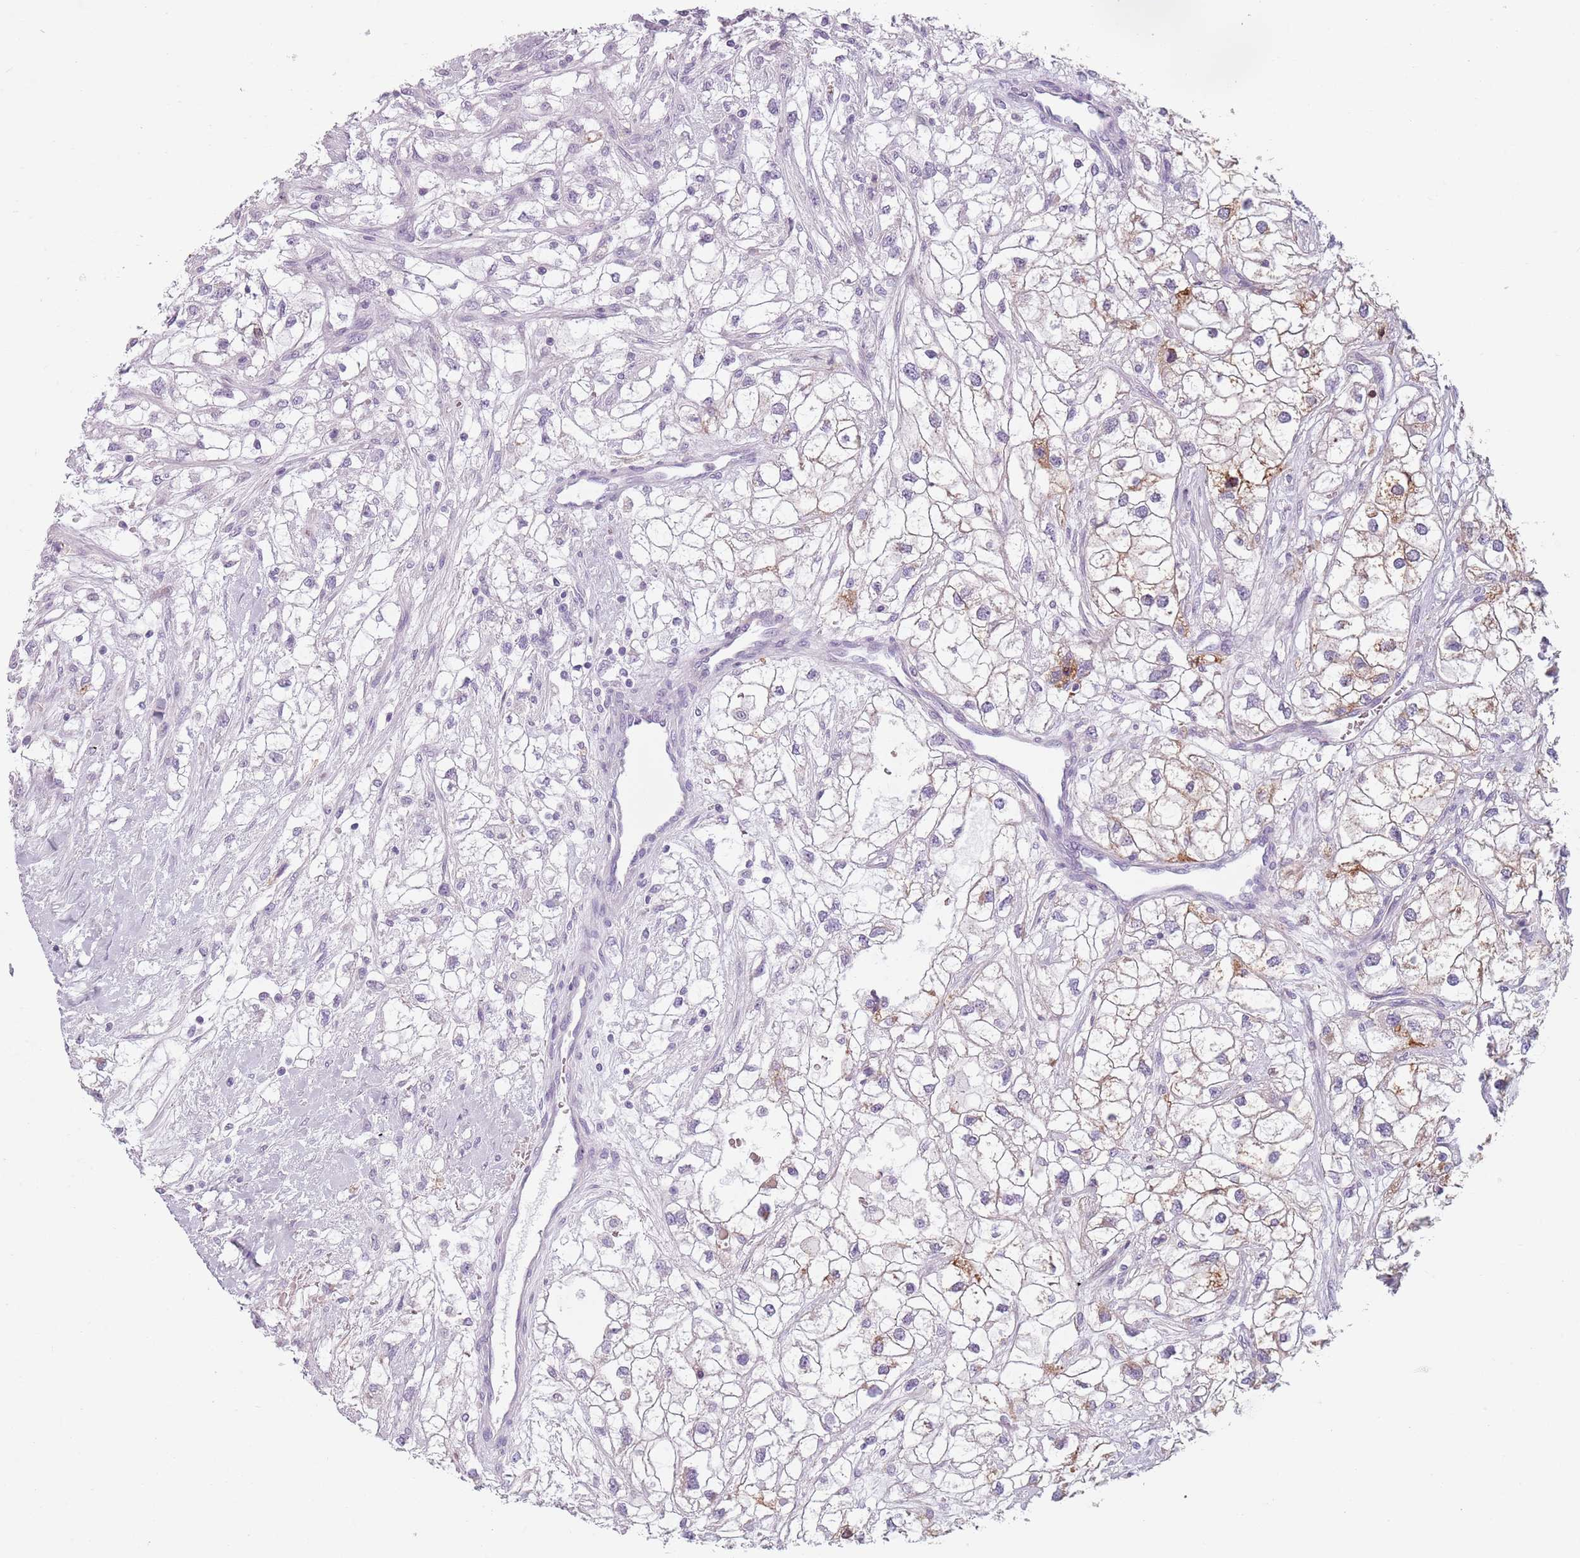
{"staining": {"intensity": "moderate", "quantity": "<25%", "location": "cytoplasmic/membranous"}, "tissue": "renal cancer", "cell_type": "Tumor cells", "image_type": "cancer", "snomed": [{"axis": "morphology", "description": "Adenocarcinoma, NOS"}, {"axis": "topography", "description": "Kidney"}], "caption": "Immunohistochemical staining of human renal cancer (adenocarcinoma) reveals low levels of moderate cytoplasmic/membranous expression in approximately <25% of tumor cells.", "gene": "MEGF8", "patient": {"sex": "male", "age": 59}}